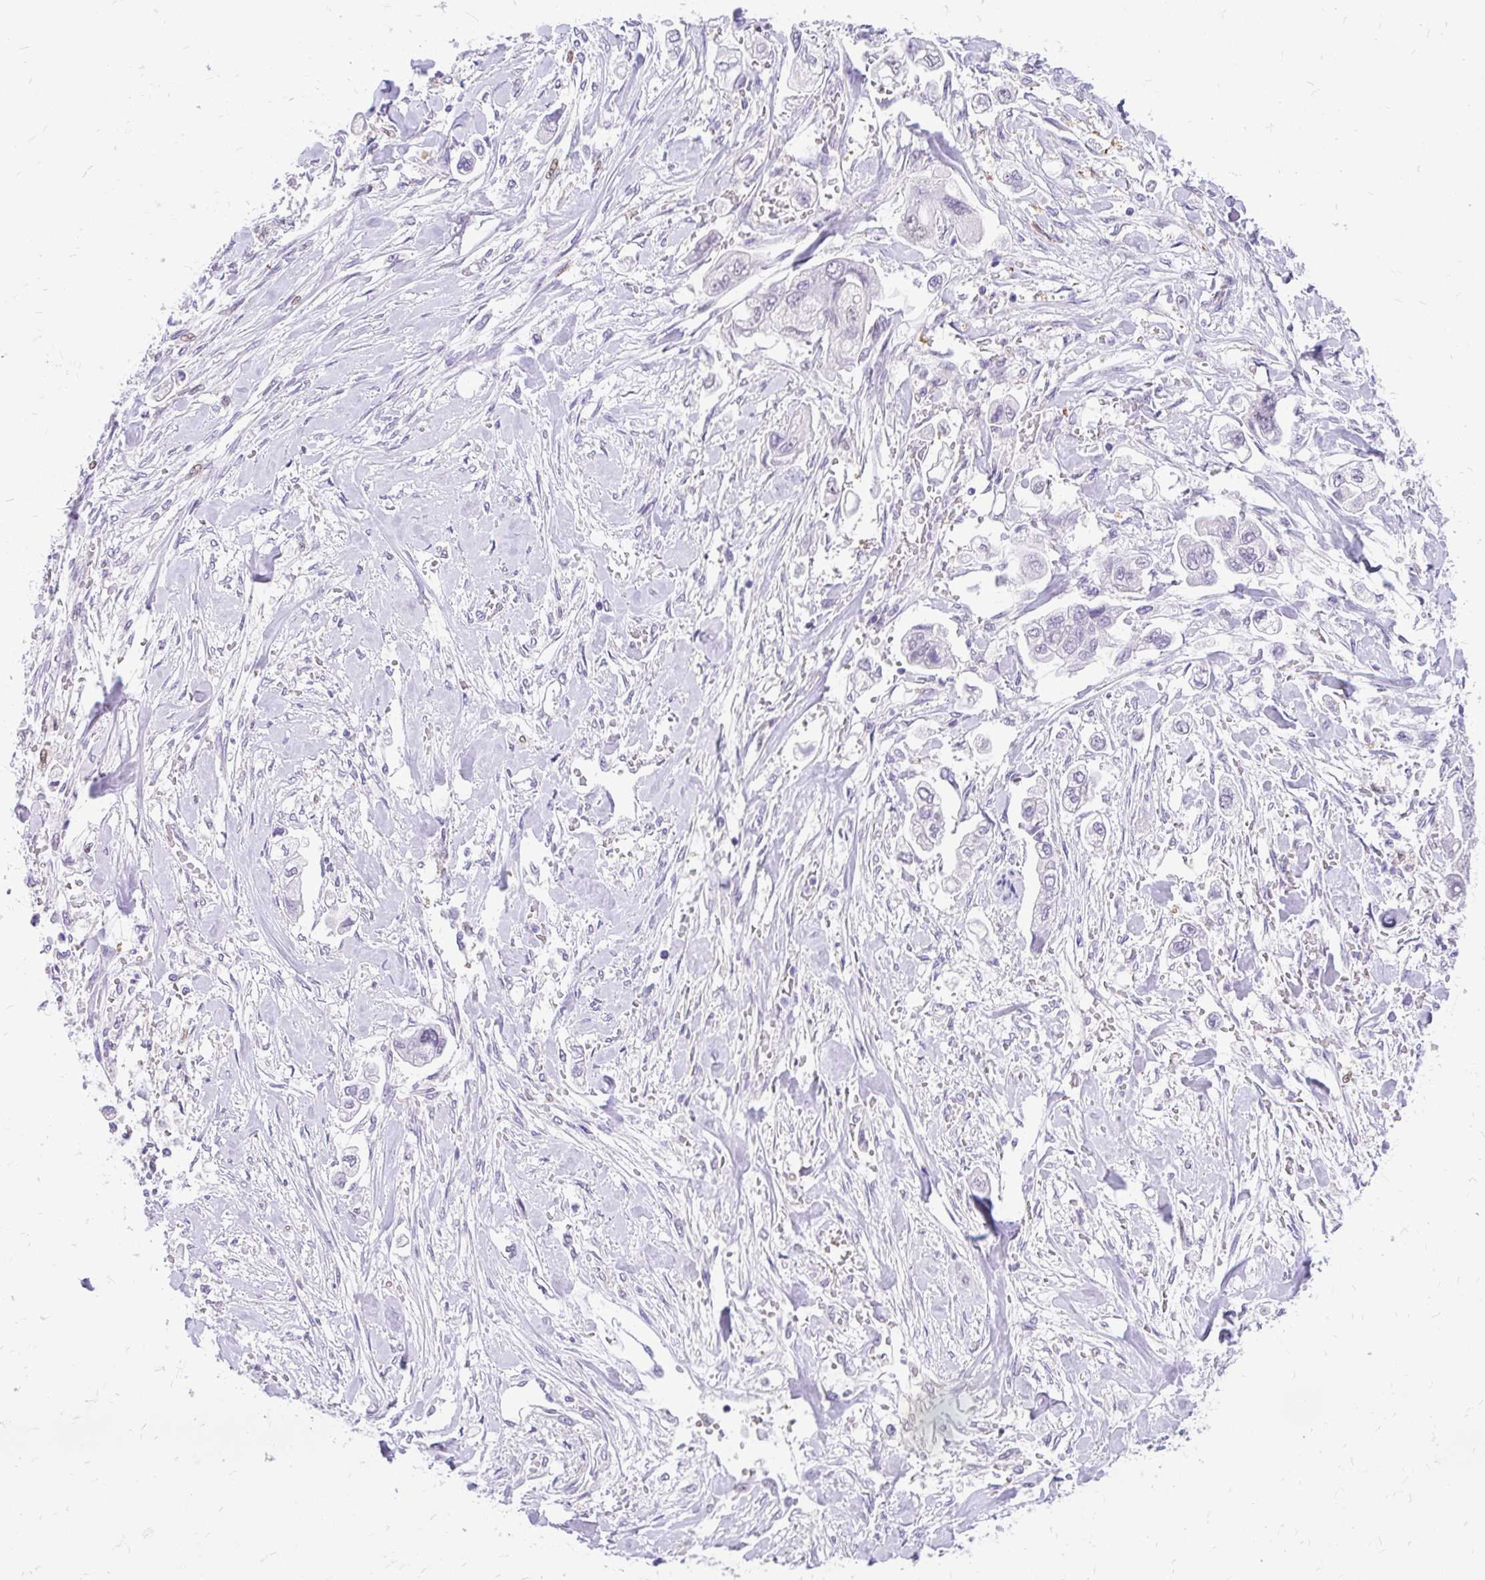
{"staining": {"intensity": "negative", "quantity": "none", "location": "none"}, "tissue": "stomach cancer", "cell_type": "Tumor cells", "image_type": "cancer", "snomed": [{"axis": "morphology", "description": "Adenocarcinoma, NOS"}, {"axis": "topography", "description": "Stomach"}], "caption": "Human stomach cancer (adenocarcinoma) stained for a protein using IHC reveals no staining in tumor cells.", "gene": "GLB1L2", "patient": {"sex": "male", "age": 62}}